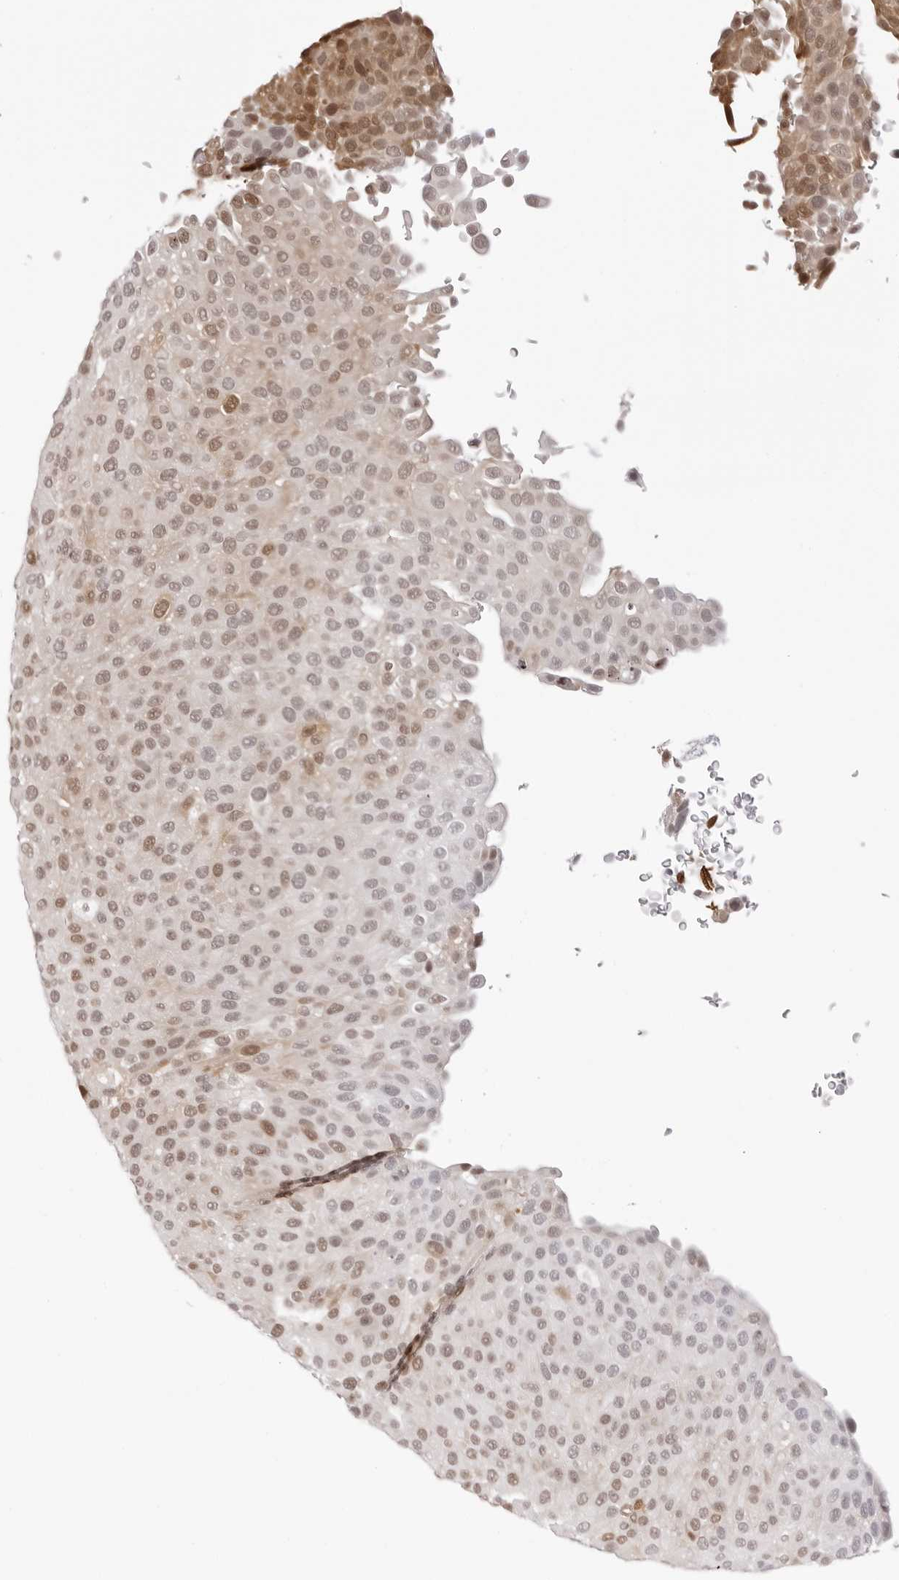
{"staining": {"intensity": "moderate", "quantity": ">75%", "location": "nuclear"}, "tissue": "urothelial cancer", "cell_type": "Tumor cells", "image_type": "cancer", "snomed": [{"axis": "morphology", "description": "Urothelial carcinoma, Low grade"}, {"axis": "topography", "description": "Urinary bladder"}], "caption": "Urothelial cancer stained with a protein marker reveals moderate staining in tumor cells.", "gene": "HSPA4", "patient": {"sex": "male", "age": 78}}